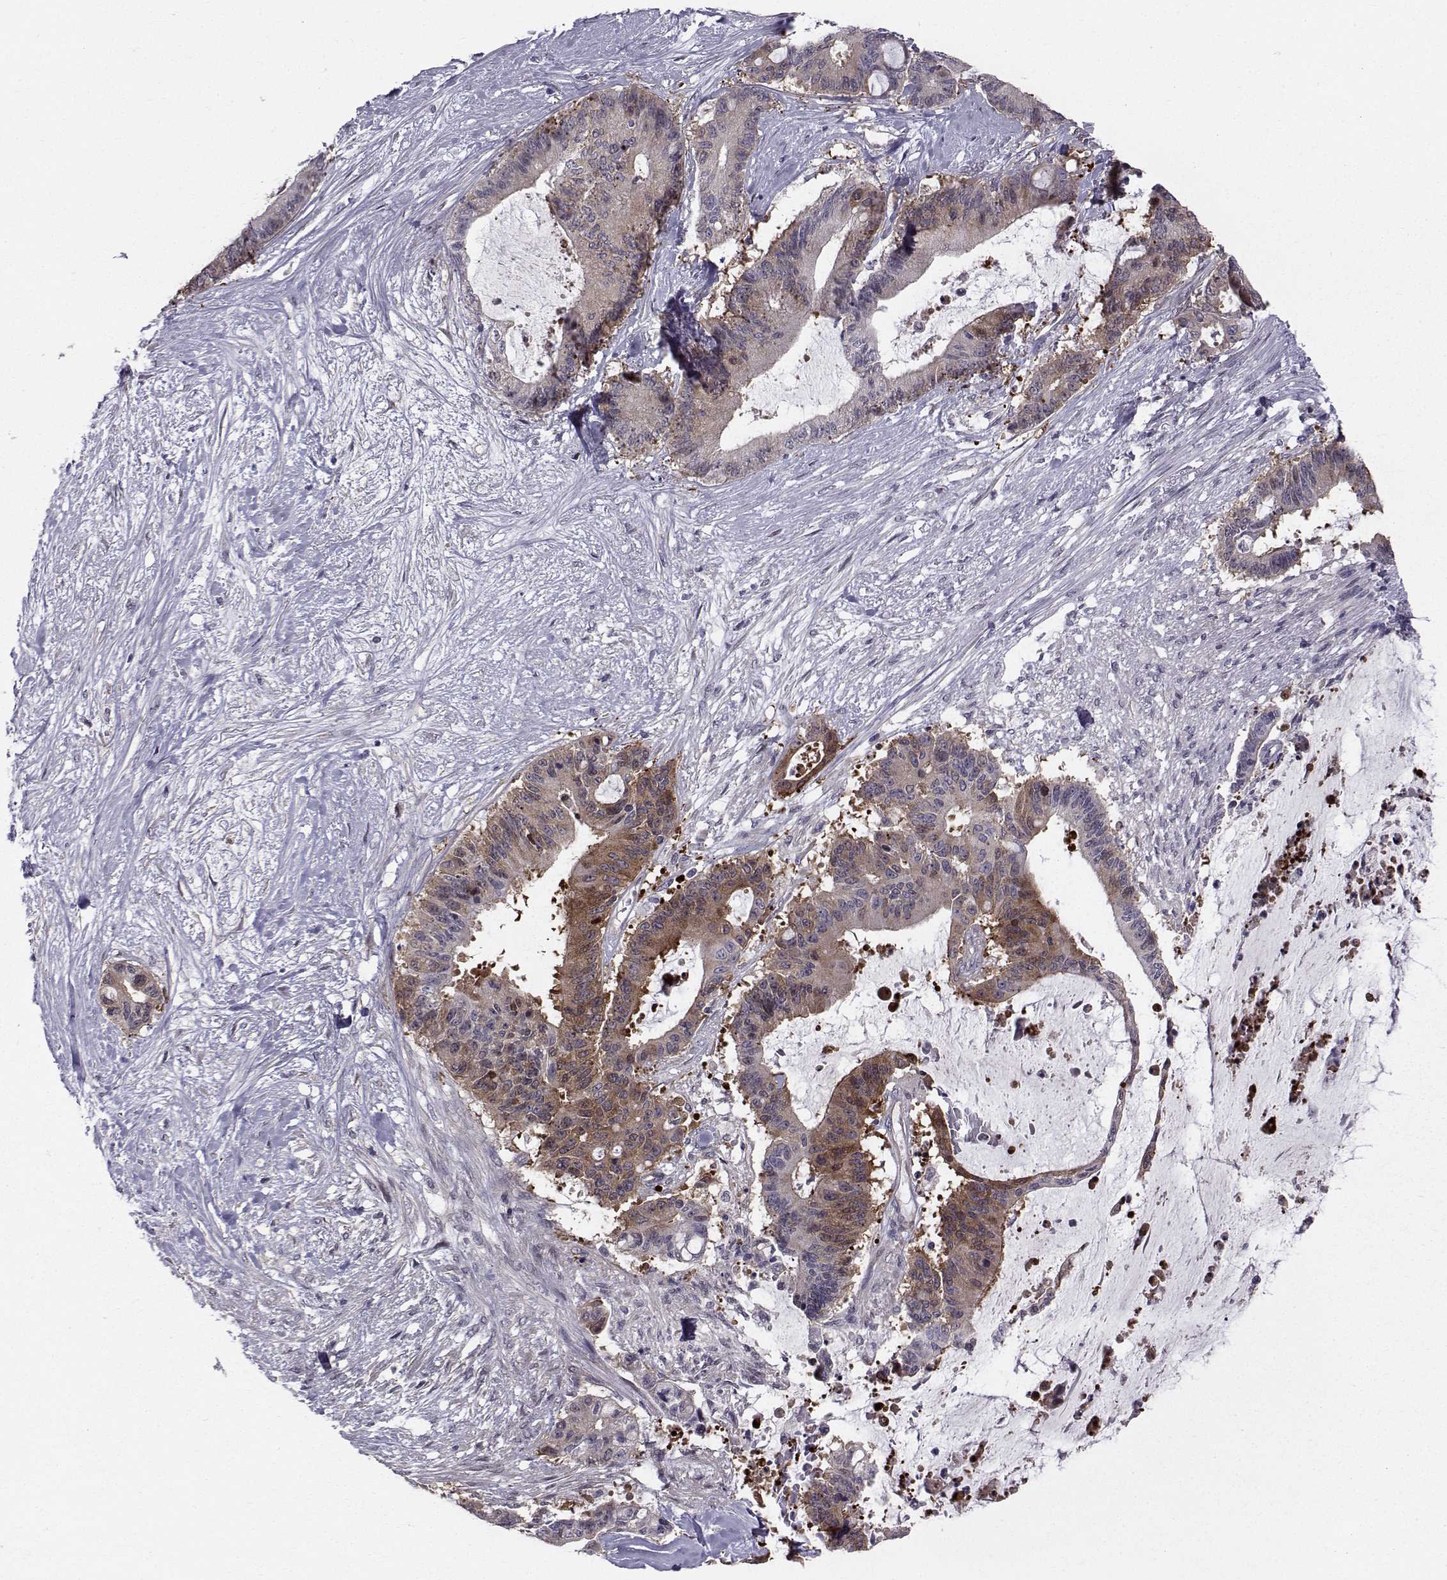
{"staining": {"intensity": "strong", "quantity": "25%-75%", "location": "cytoplasmic/membranous"}, "tissue": "liver cancer", "cell_type": "Tumor cells", "image_type": "cancer", "snomed": [{"axis": "morphology", "description": "Normal tissue, NOS"}, {"axis": "morphology", "description": "Cholangiocarcinoma"}, {"axis": "topography", "description": "Liver"}, {"axis": "topography", "description": "Peripheral nerve tissue"}], "caption": "Human liver cancer (cholangiocarcinoma) stained with a protein marker shows strong staining in tumor cells.", "gene": "HSP90AB1", "patient": {"sex": "female", "age": 73}}